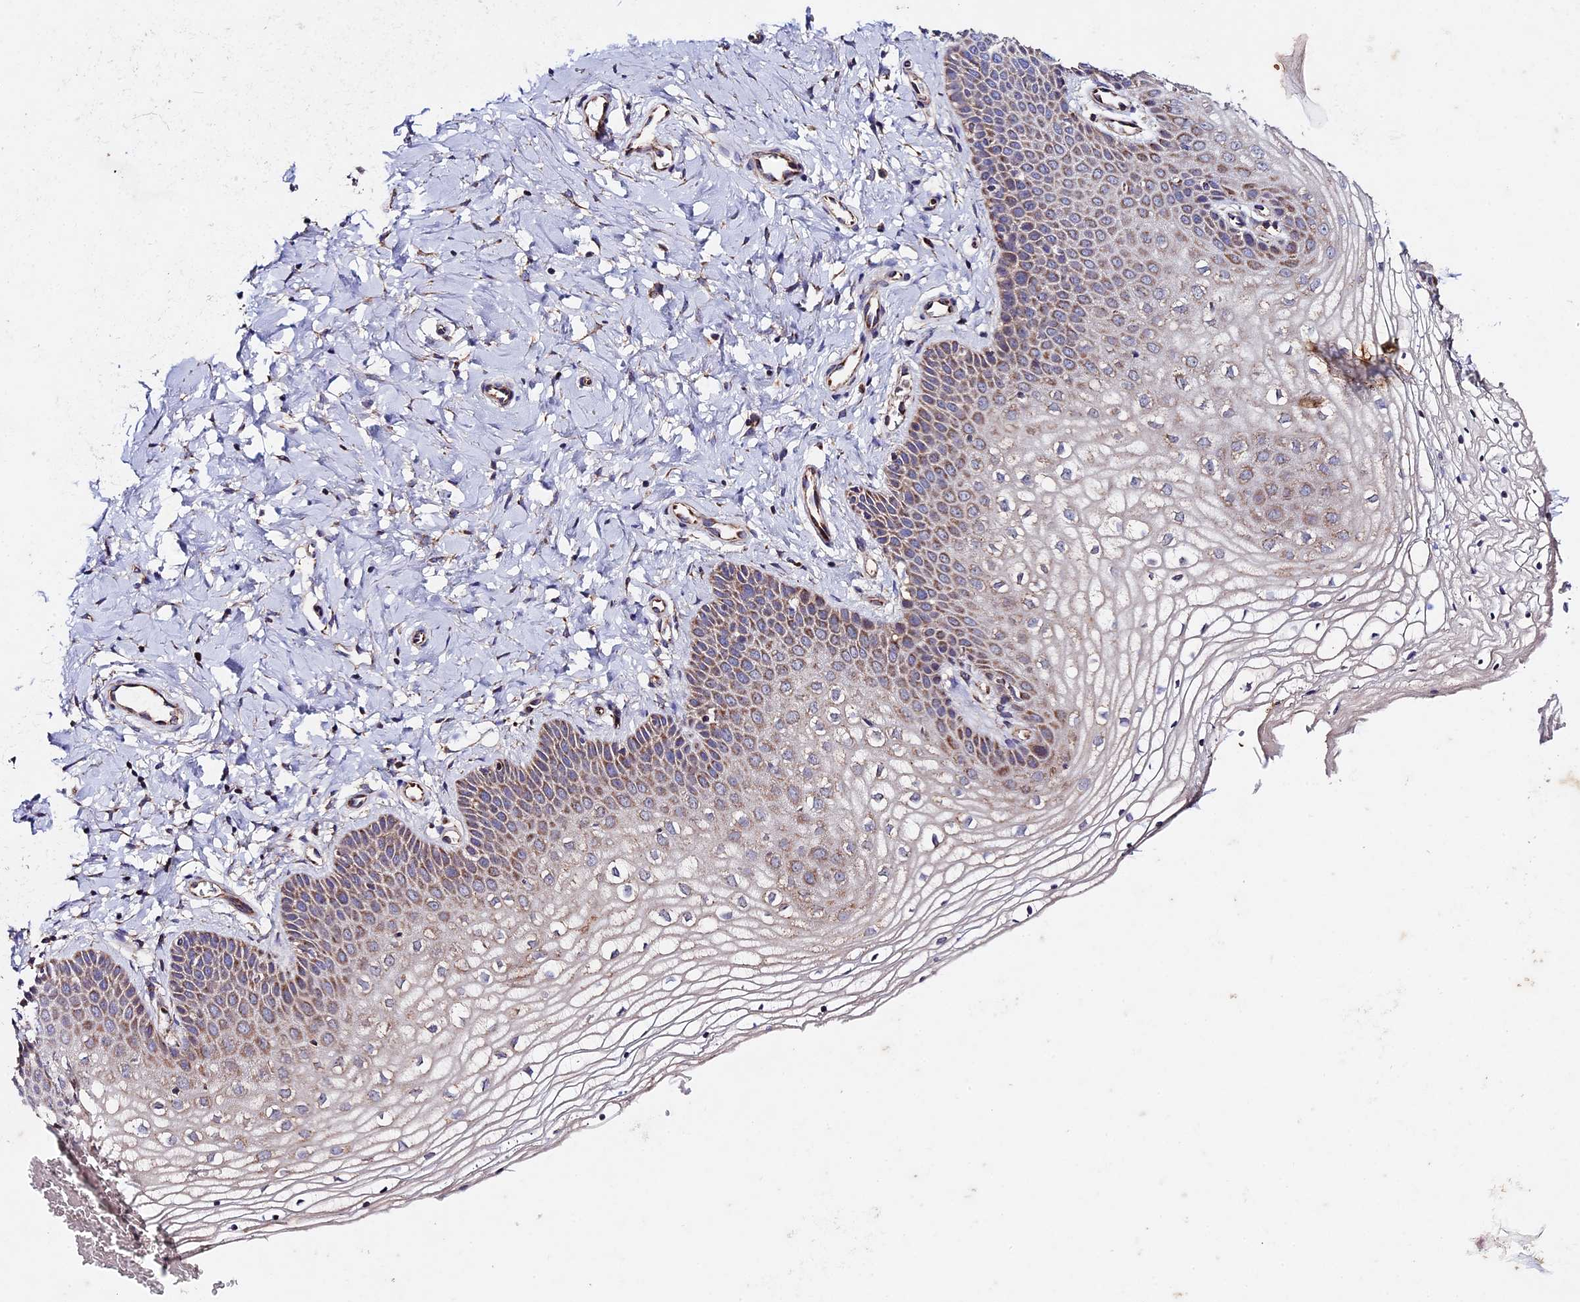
{"staining": {"intensity": "moderate", "quantity": "25%-75%", "location": "cytoplasmic/membranous"}, "tissue": "vagina", "cell_type": "Squamous epithelial cells", "image_type": "normal", "snomed": [{"axis": "morphology", "description": "Normal tissue, NOS"}, {"axis": "topography", "description": "Vagina"}], "caption": "DAB immunohistochemical staining of unremarkable human vagina demonstrates moderate cytoplasmic/membranous protein expression in about 25%-75% of squamous epithelial cells.", "gene": "RNF17", "patient": {"sex": "female", "age": 68}}